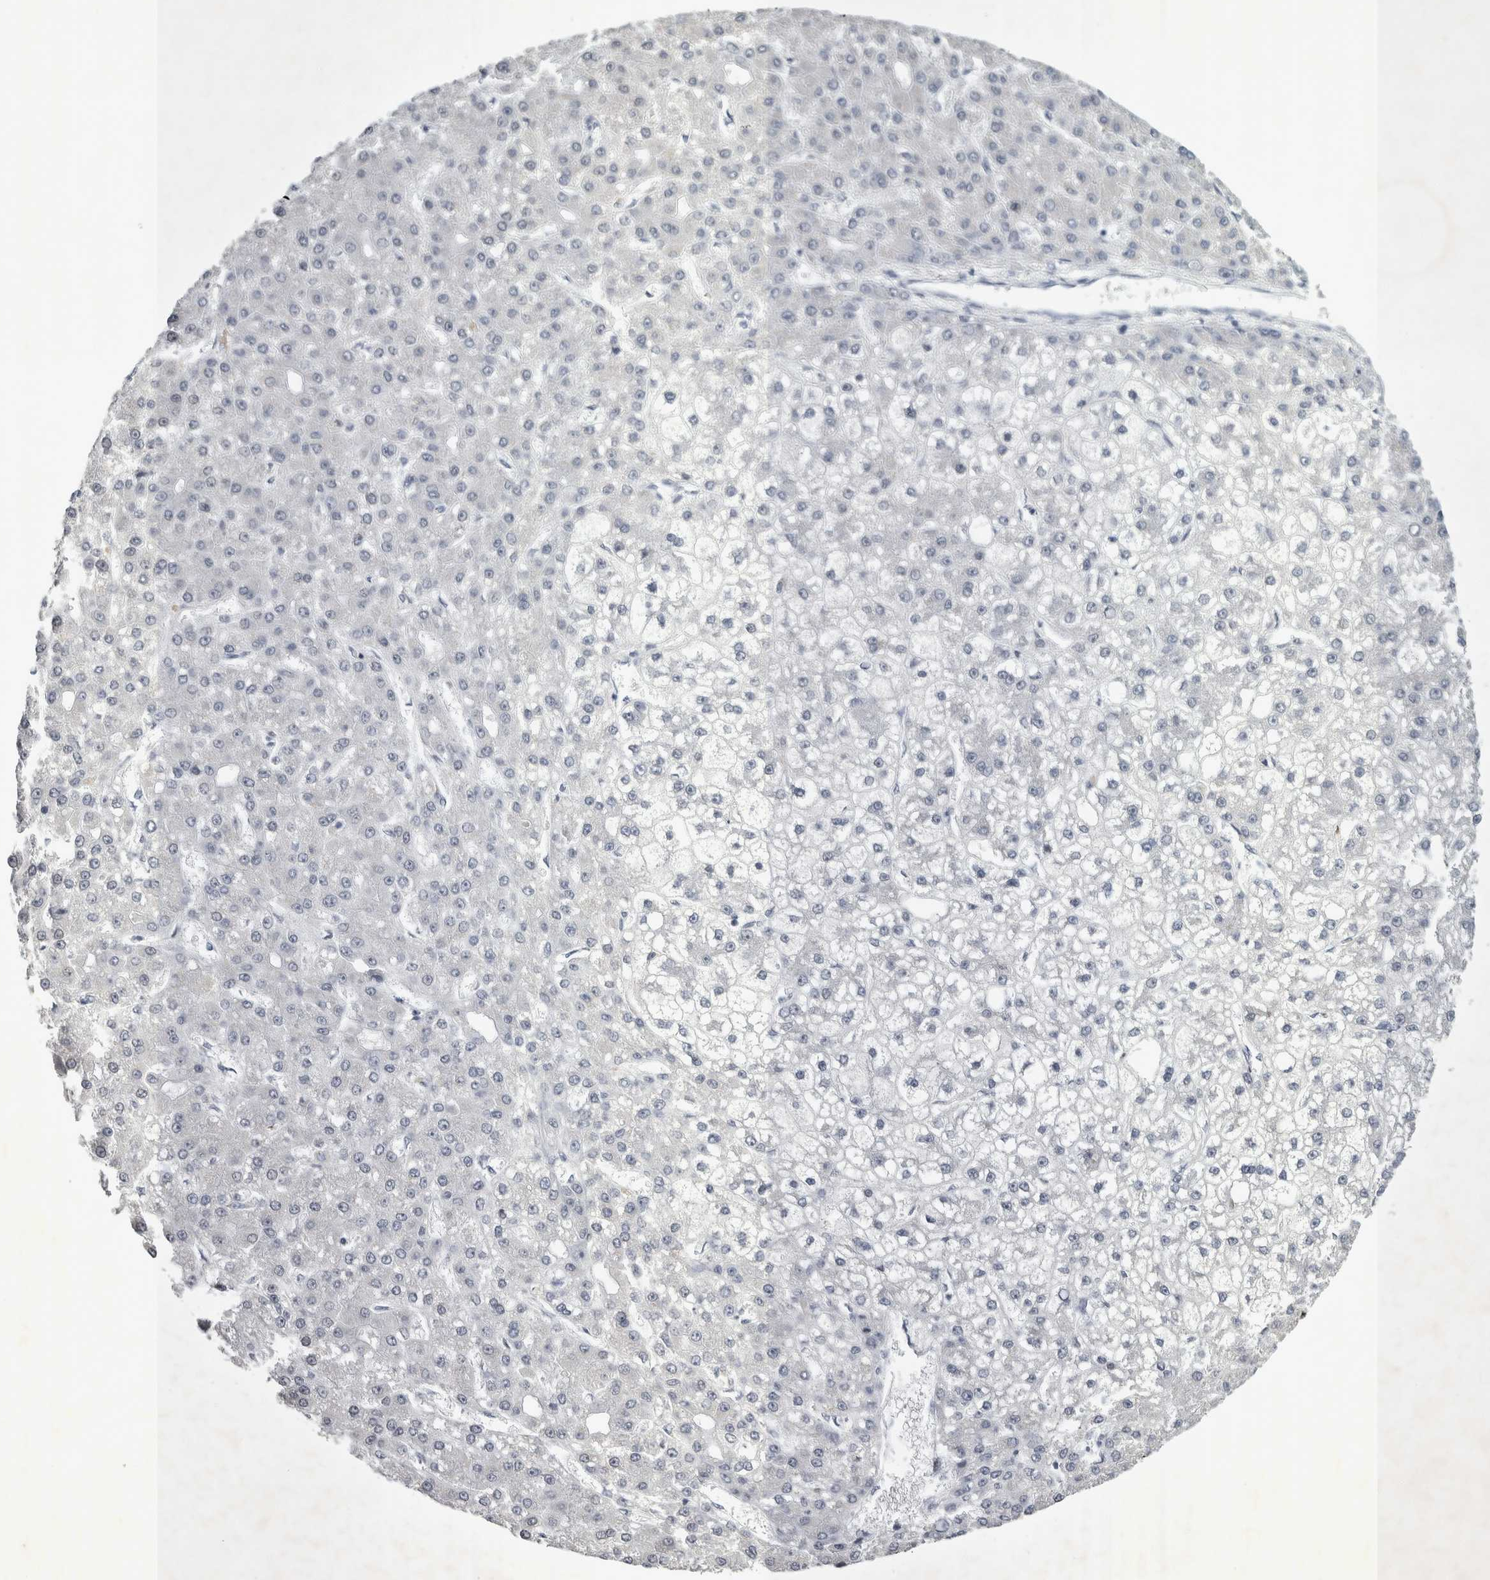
{"staining": {"intensity": "negative", "quantity": "none", "location": "none"}, "tissue": "liver cancer", "cell_type": "Tumor cells", "image_type": "cancer", "snomed": [{"axis": "morphology", "description": "Carcinoma, Hepatocellular, NOS"}, {"axis": "topography", "description": "Liver"}], "caption": "The immunohistochemistry (IHC) image has no significant expression in tumor cells of liver cancer tissue.", "gene": "FXYD7", "patient": {"sex": "male", "age": 67}}